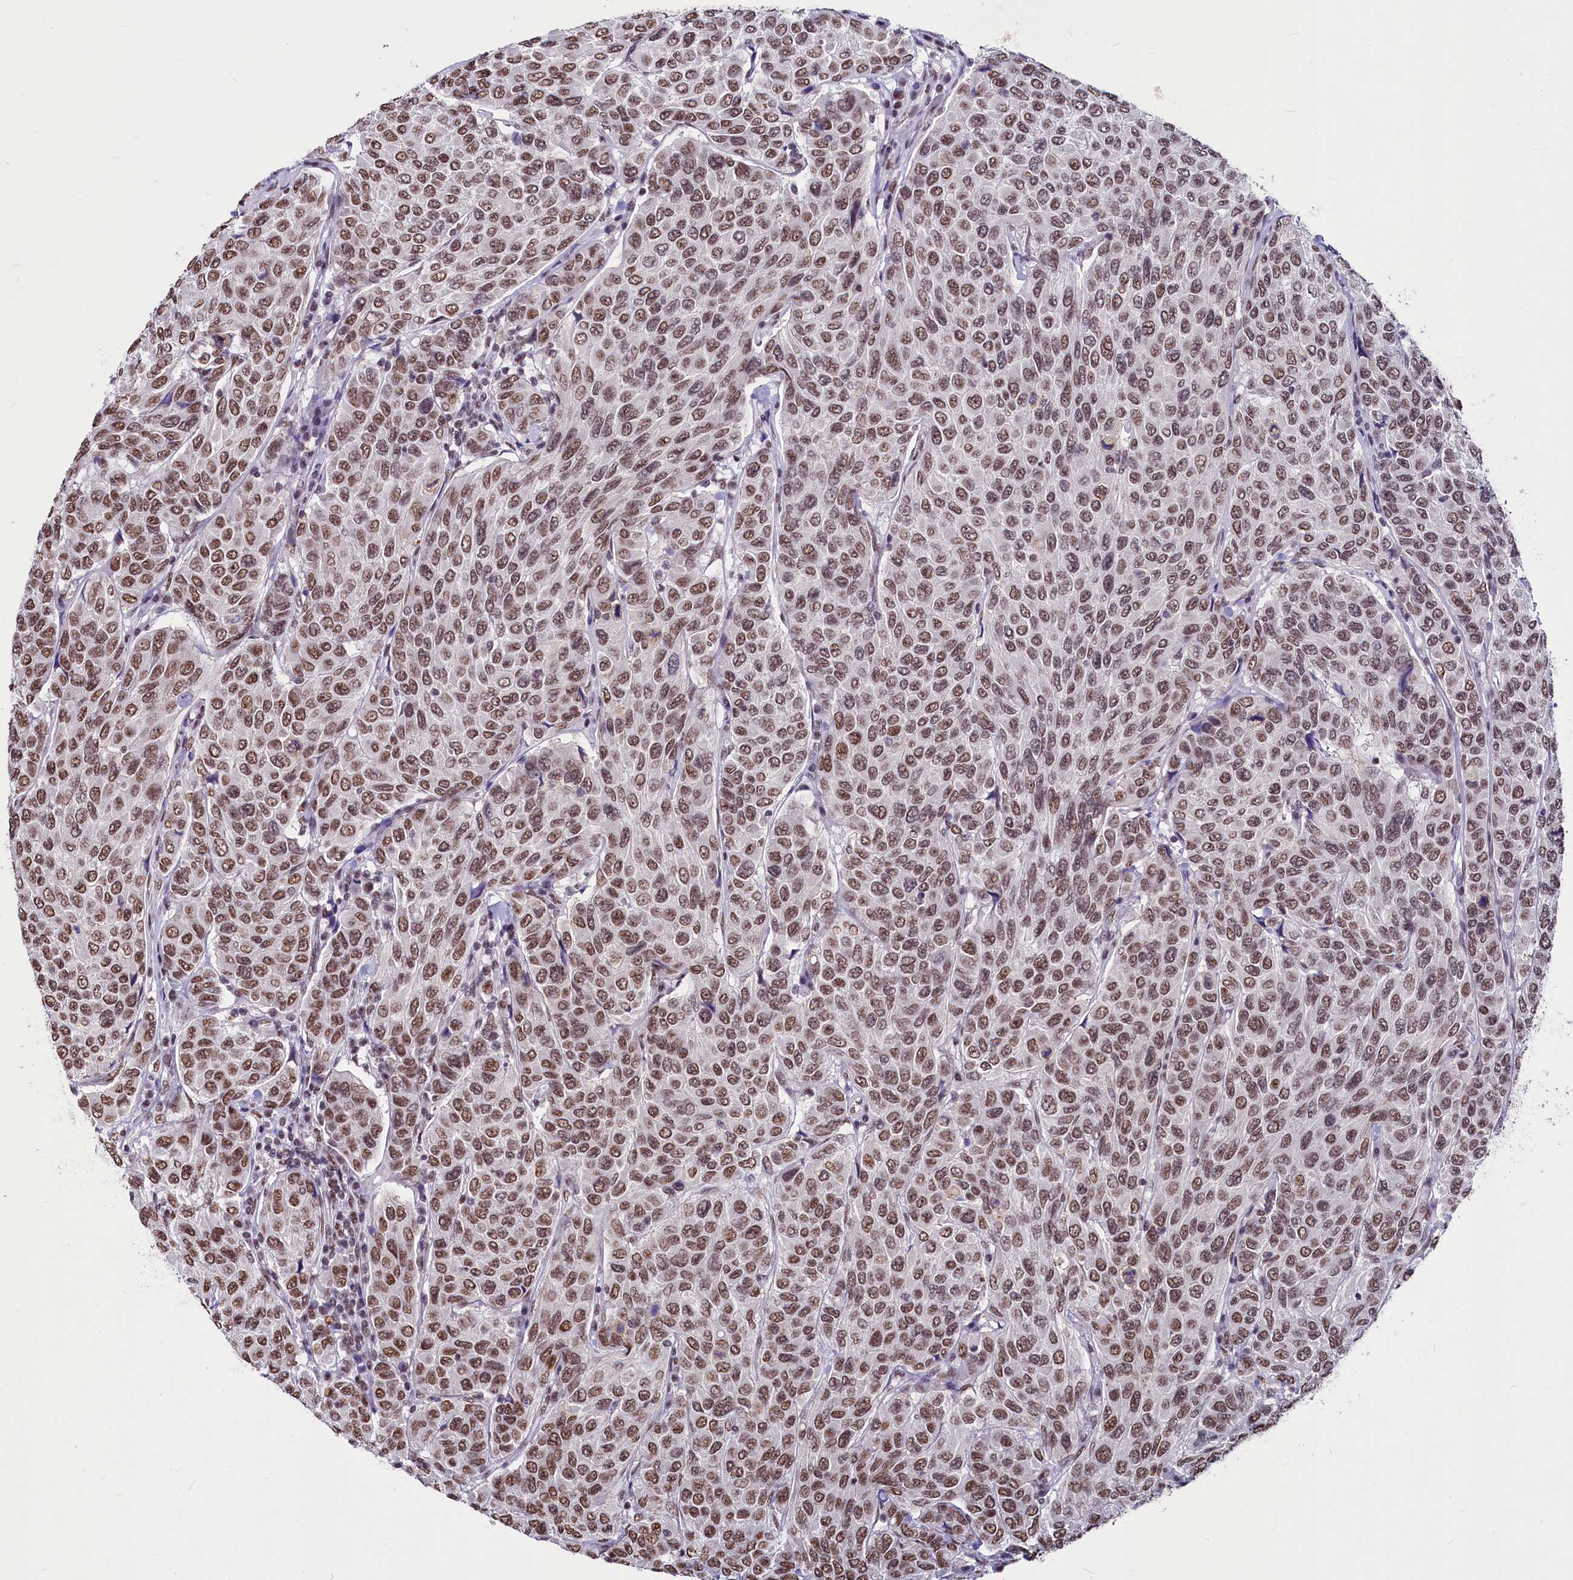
{"staining": {"intensity": "moderate", "quantity": ">75%", "location": "nuclear"}, "tissue": "breast cancer", "cell_type": "Tumor cells", "image_type": "cancer", "snomed": [{"axis": "morphology", "description": "Duct carcinoma"}, {"axis": "topography", "description": "Breast"}], "caption": "Approximately >75% of tumor cells in breast cancer (intraductal carcinoma) display moderate nuclear protein expression as visualized by brown immunohistochemical staining.", "gene": "PARPBP", "patient": {"sex": "female", "age": 55}}